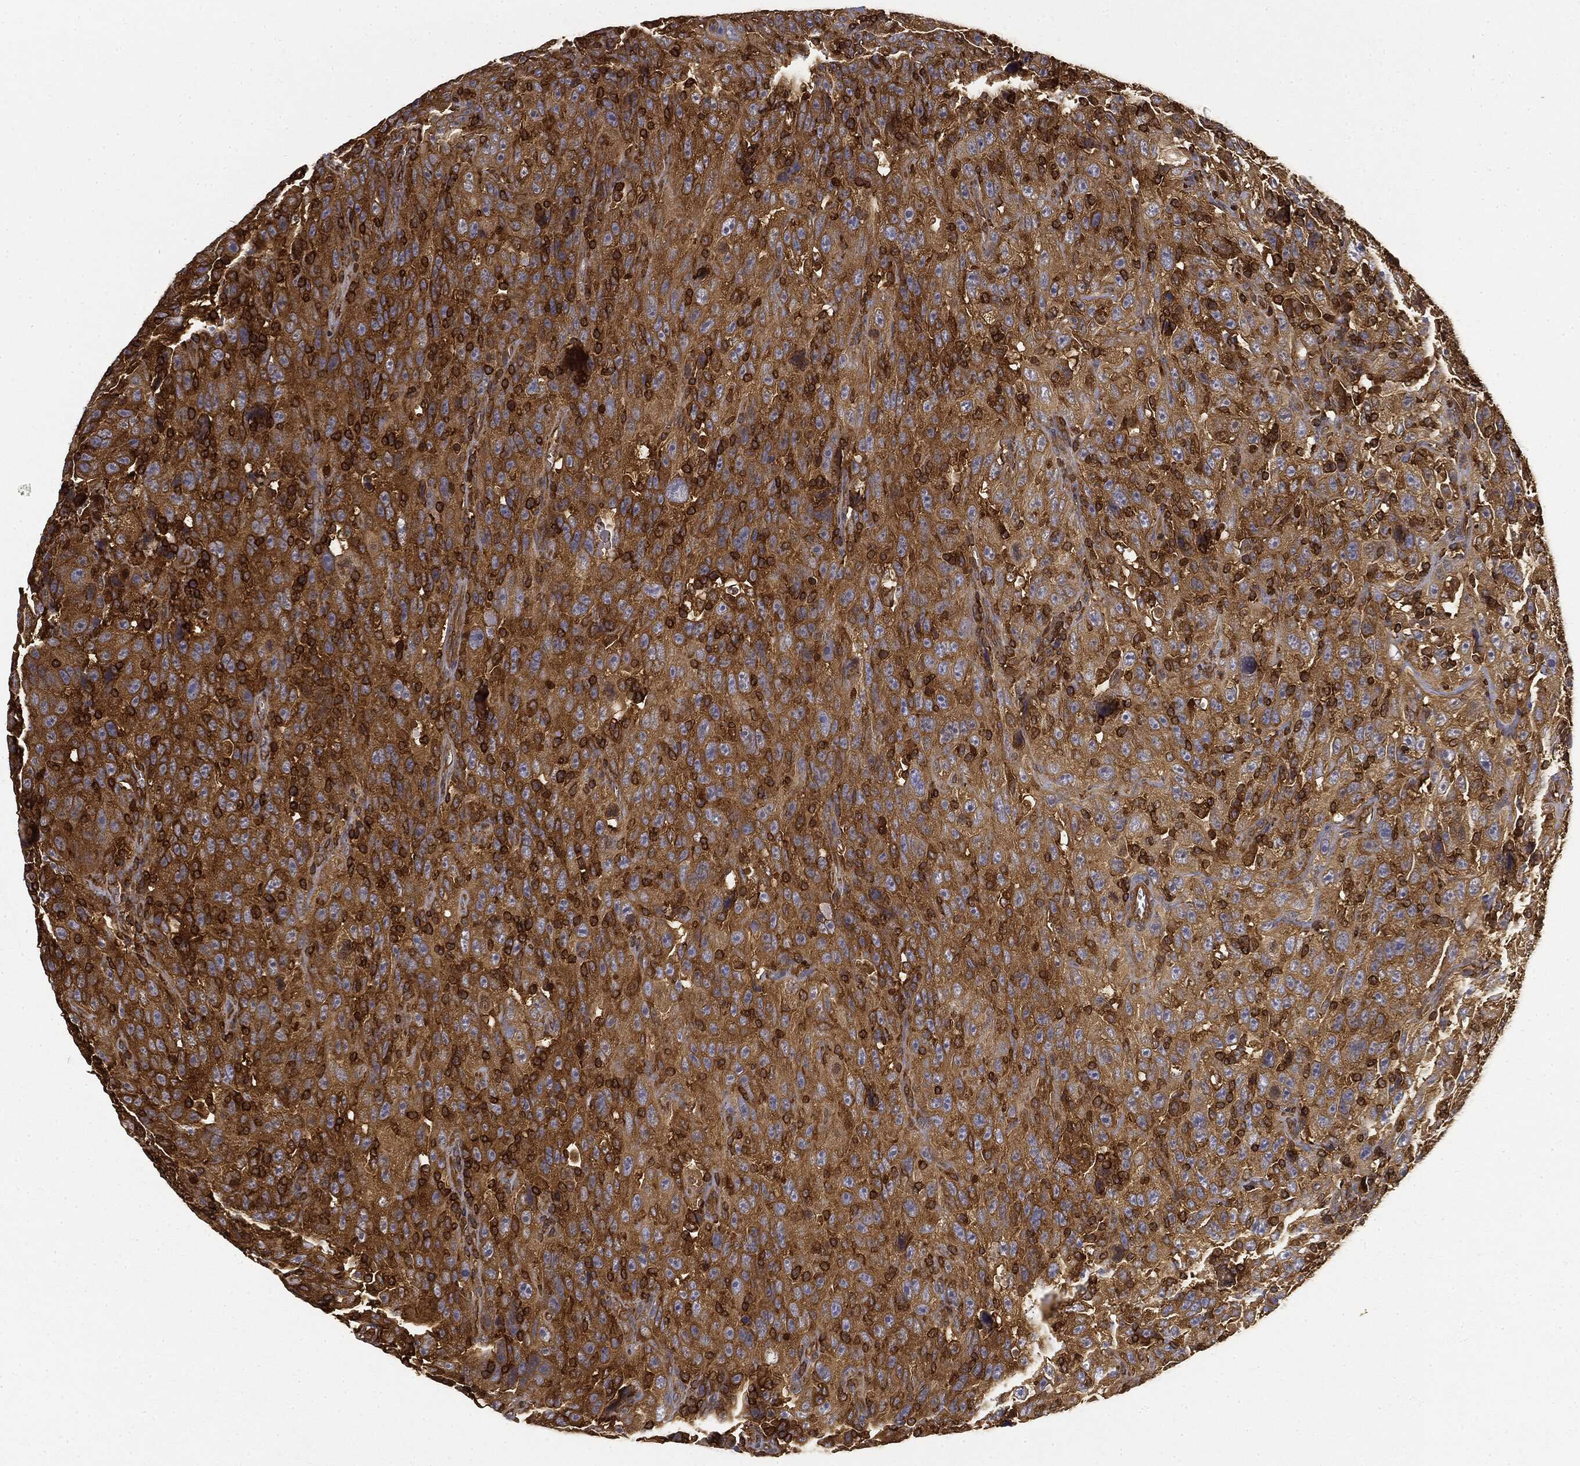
{"staining": {"intensity": "strong", "quantity": "25%-75%", "location": "cytoplasmic/membranous"}, "tissue": "urothelial cancer", "cell_type": "Tumor cells", "image_type": "cancer", "snomed": [{"axis": "morphology", "description": "Urothelial carcinoma, NOS"}, {"axis": "morphology", "description": "Urothelial carcinoma, High grade"}, {"axis": "topography", "description": "Urinary bladder"}], "caption": "Immunohistochemical staining of transitional cell carcinoma reveals strong cytoplasmic/membranous protein positivity in approximately 25%-75% of tumor cells.", "gene": "WDR1", "patient": {"sex": "female", "age": 73}}